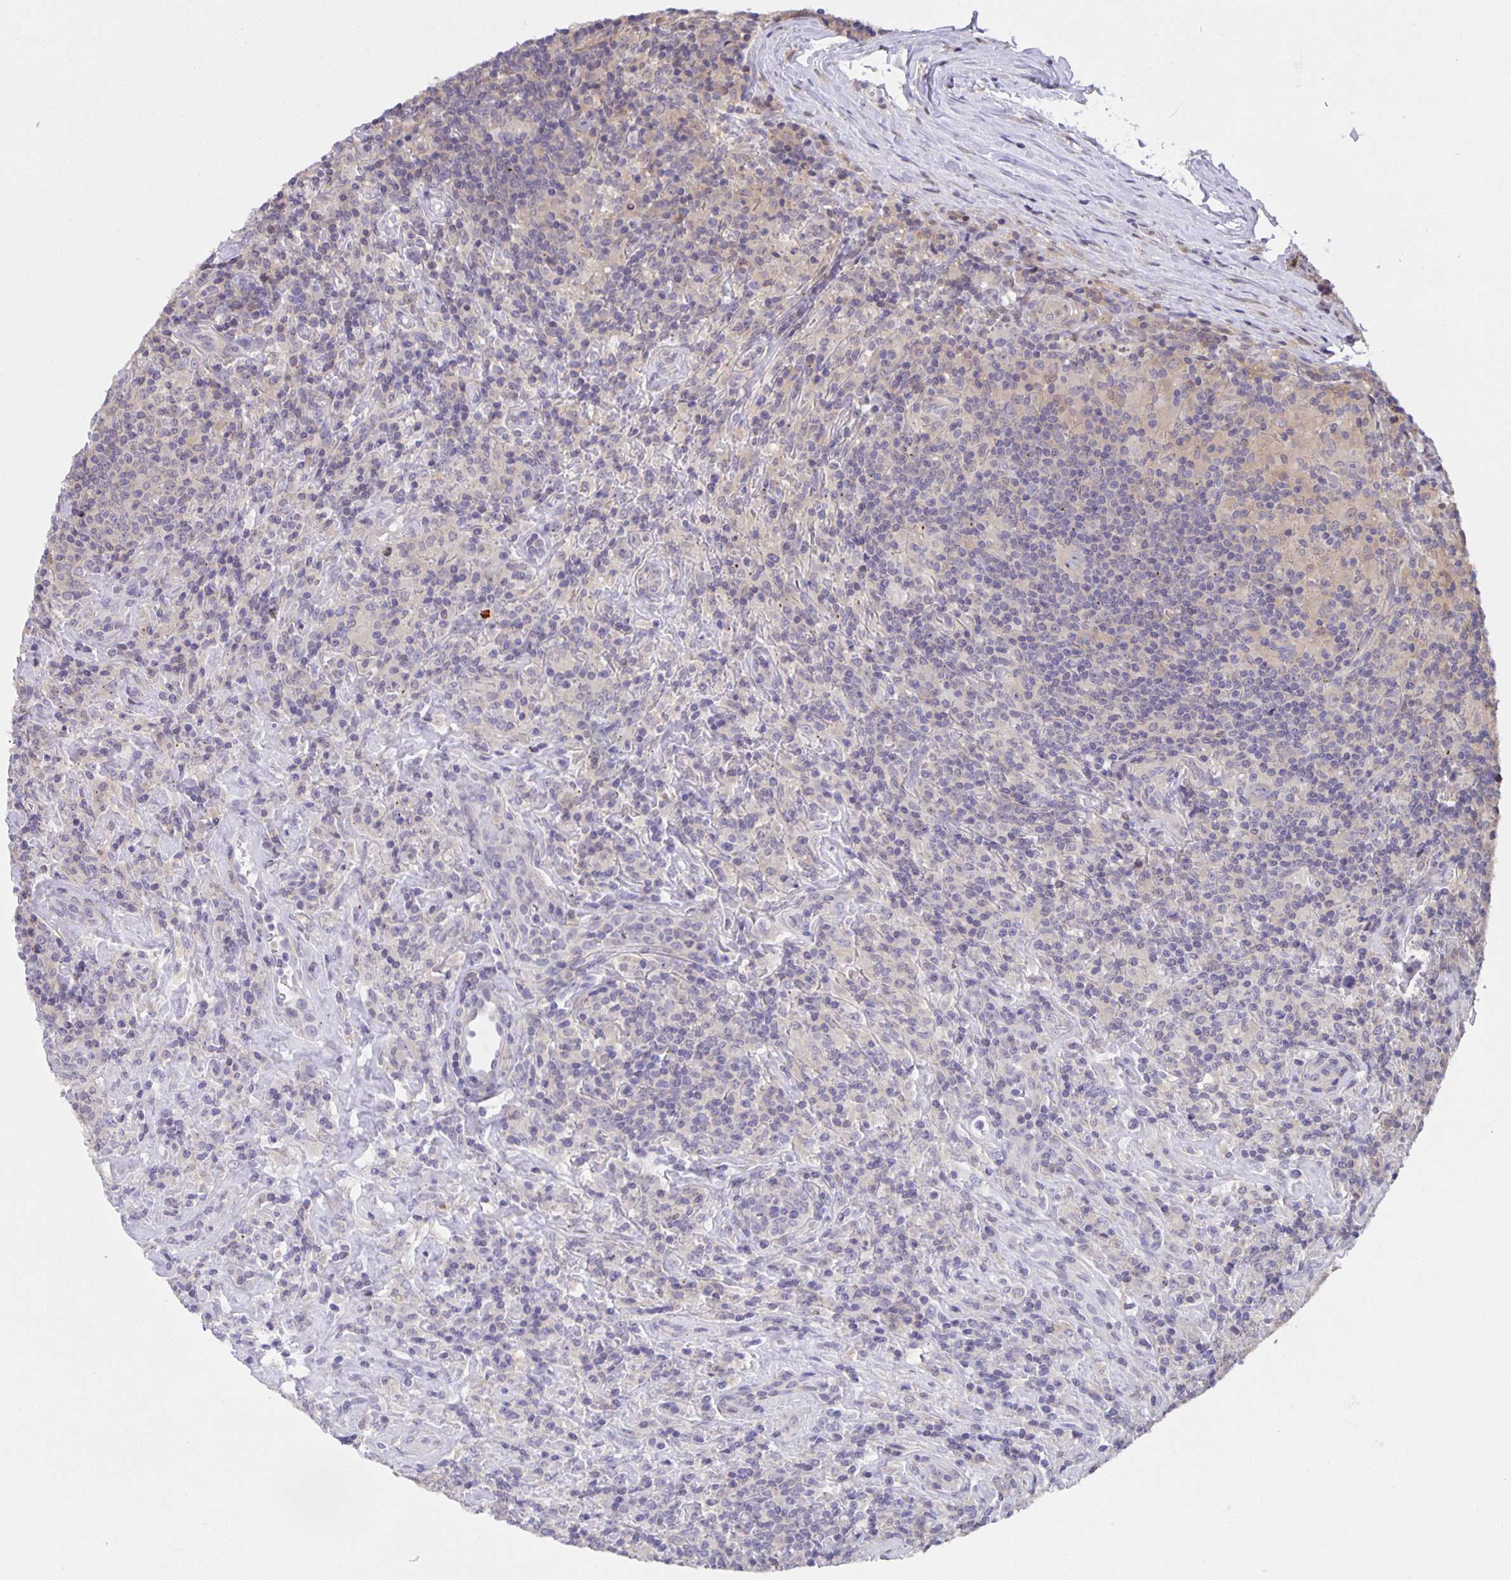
{"staining": {"intensity": "negative", "quantity": "none", "location": "none"}, "tissue": "lymphoma", "cell_type": "Tumor cells", "image_type": "cancer", "snomed": [{"axis": "morphology", "description": "Hodgkin's disease, NOS"}, {"axis": "morphology", "description": "Hodgkin's lymphoma, nodular sclerosis"}, {"axis": "topography", "description": "Lymph node"}], "caption": "A high-resolution histopathology image shows immunohistochemistry staining of Hodgkin's lymphoma, nodular sclerosis, which reveals no significant positivity in tumor cells.", "gene": "MARCHF6", "patient": {"sex": "female", "age": 10}}